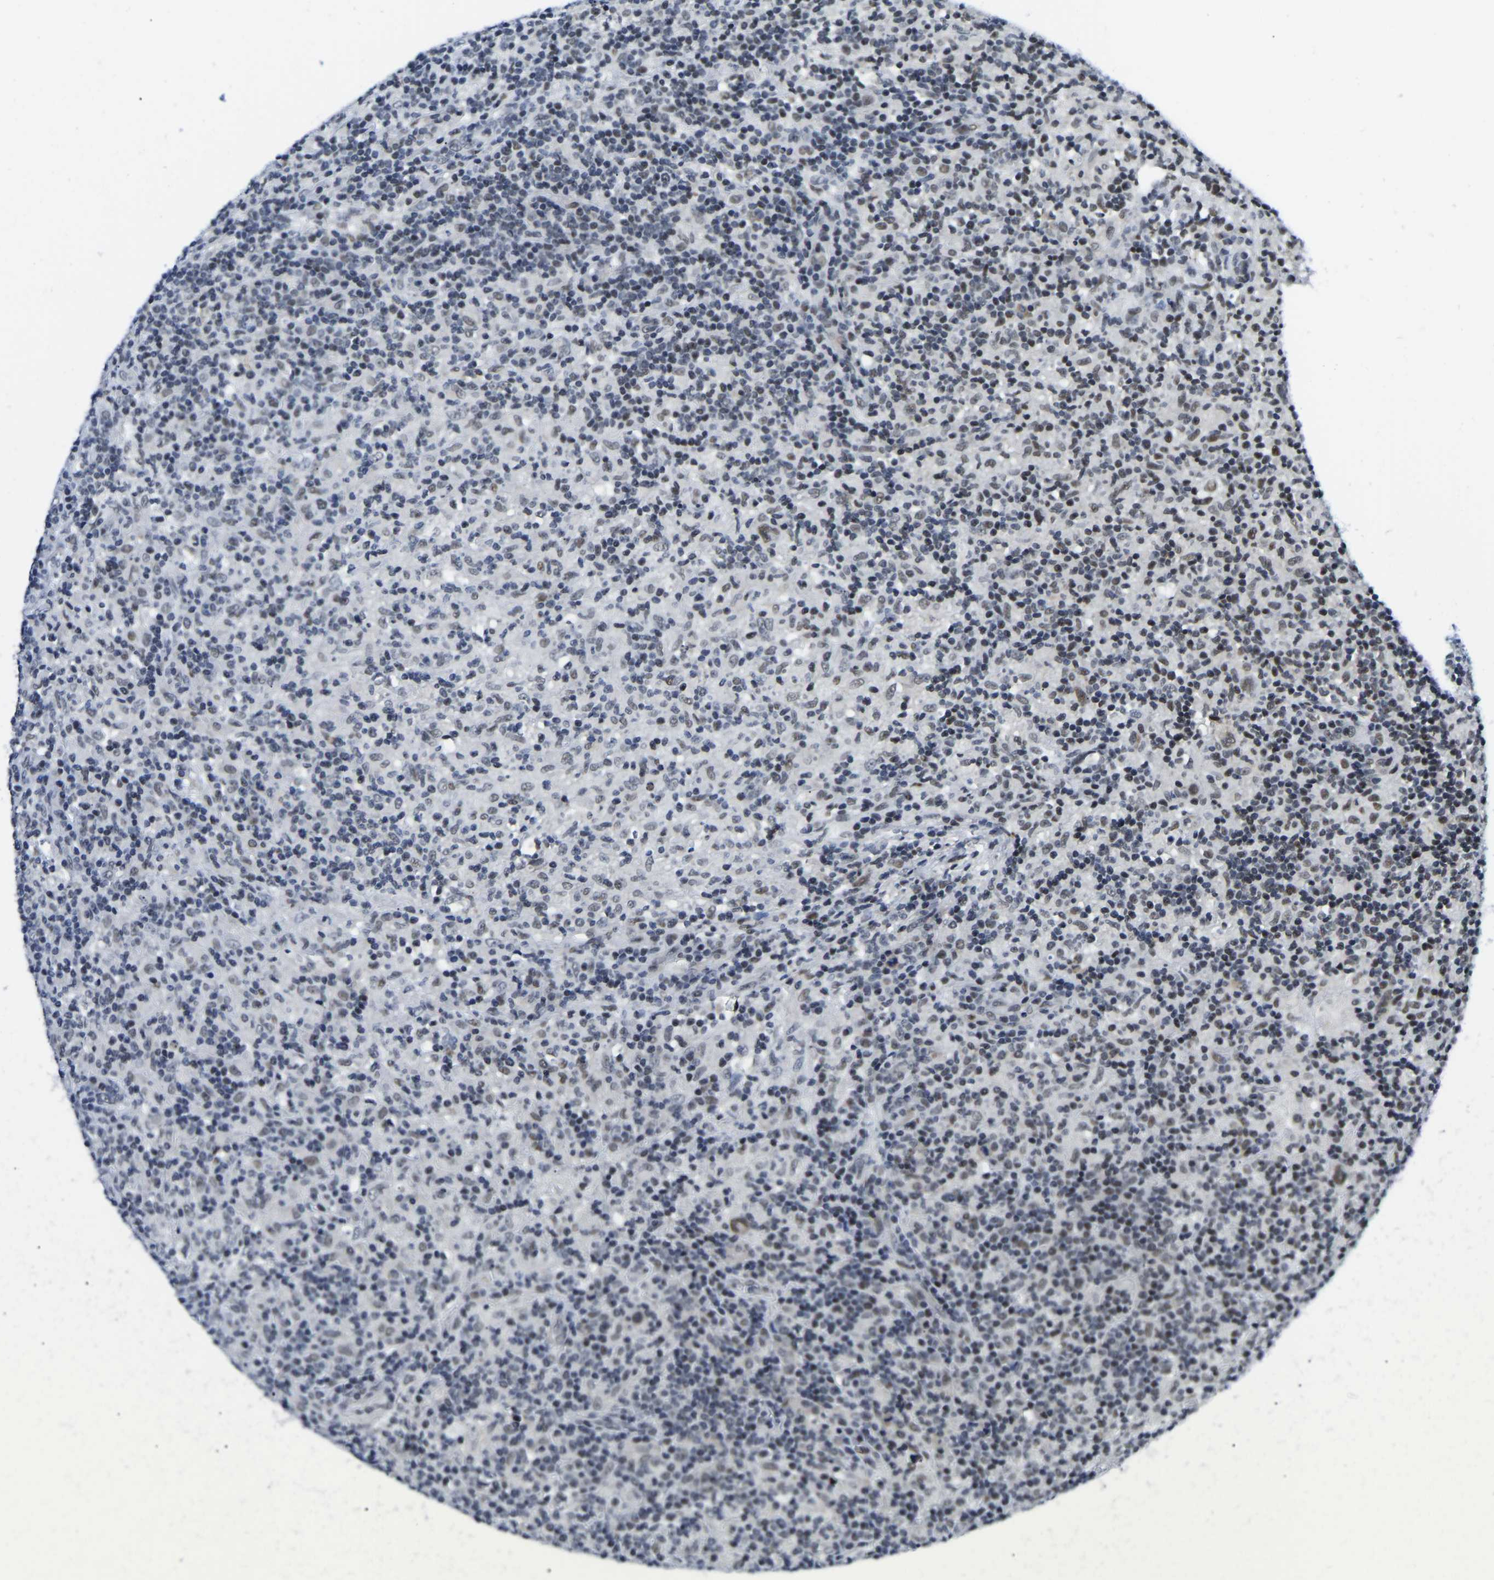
{"staining": {"intensity": "weak", "quantity": "<25%", "location": "cytoplasmic/membranous"}, "tissue": "lymphoma", "cell_type": "Tumor cells", "image_type": "cancer", "snomed": [{"axis": "morphology", "description": "Hodgkin's disease, NOS"}, {"axis": "topography", "description": "Lymph node"}], "caption": "Lymphoma was stained to show a protein in brown. There is no significant positivity in tumor cells.", "gene": "POLDIP3", "patient": {"sex": "male", "age": 70}}